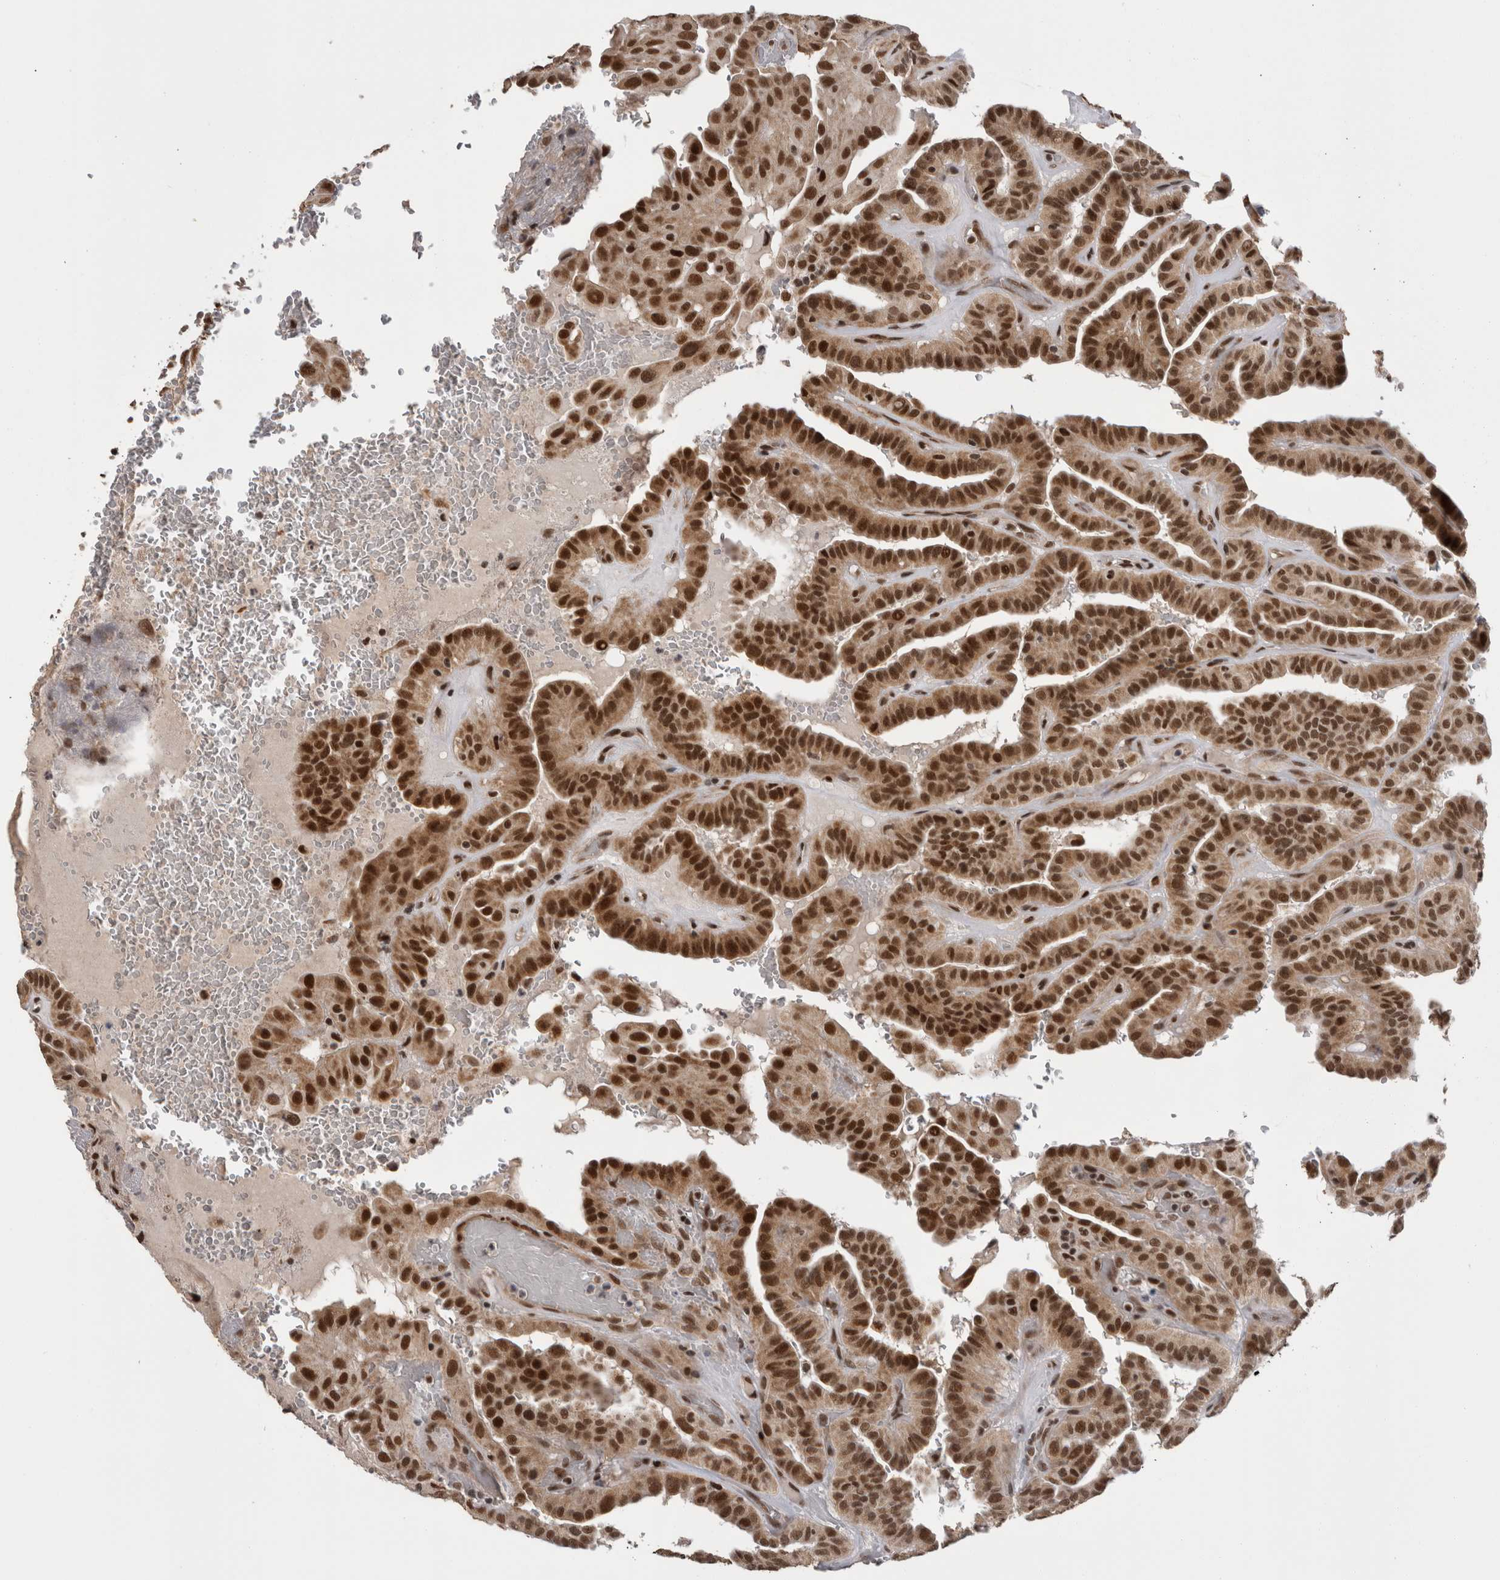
{"staining": {"intensity": "strong", "quantity": ">75%", "location": "nuclear"}, "tissue": "thyroid cancer", "cell_type": "Tumor cells", "image_type": "cancer", "snomed": [{"axis": "morphology", "description": "Papillary adenocarcinoma, NOS"}, {"axis": "topography", "description": "Thyroid gland"}], "caption": "Immunohistochemistry (IHC) staining of thyroid cancer (papillary adenocarcinoma), which displays high levels of strong nuclear positivity in about >75% of tumor cells indicating strong nuclear protein staining. The staining was performed using DAB (3,3'-diaminobenzidine) (brown) for protein detection and nuclei were counterstained in hematoxylin (blue).", "gene": "CPSF2", "patient": {"sex": "male", "age": 77}}